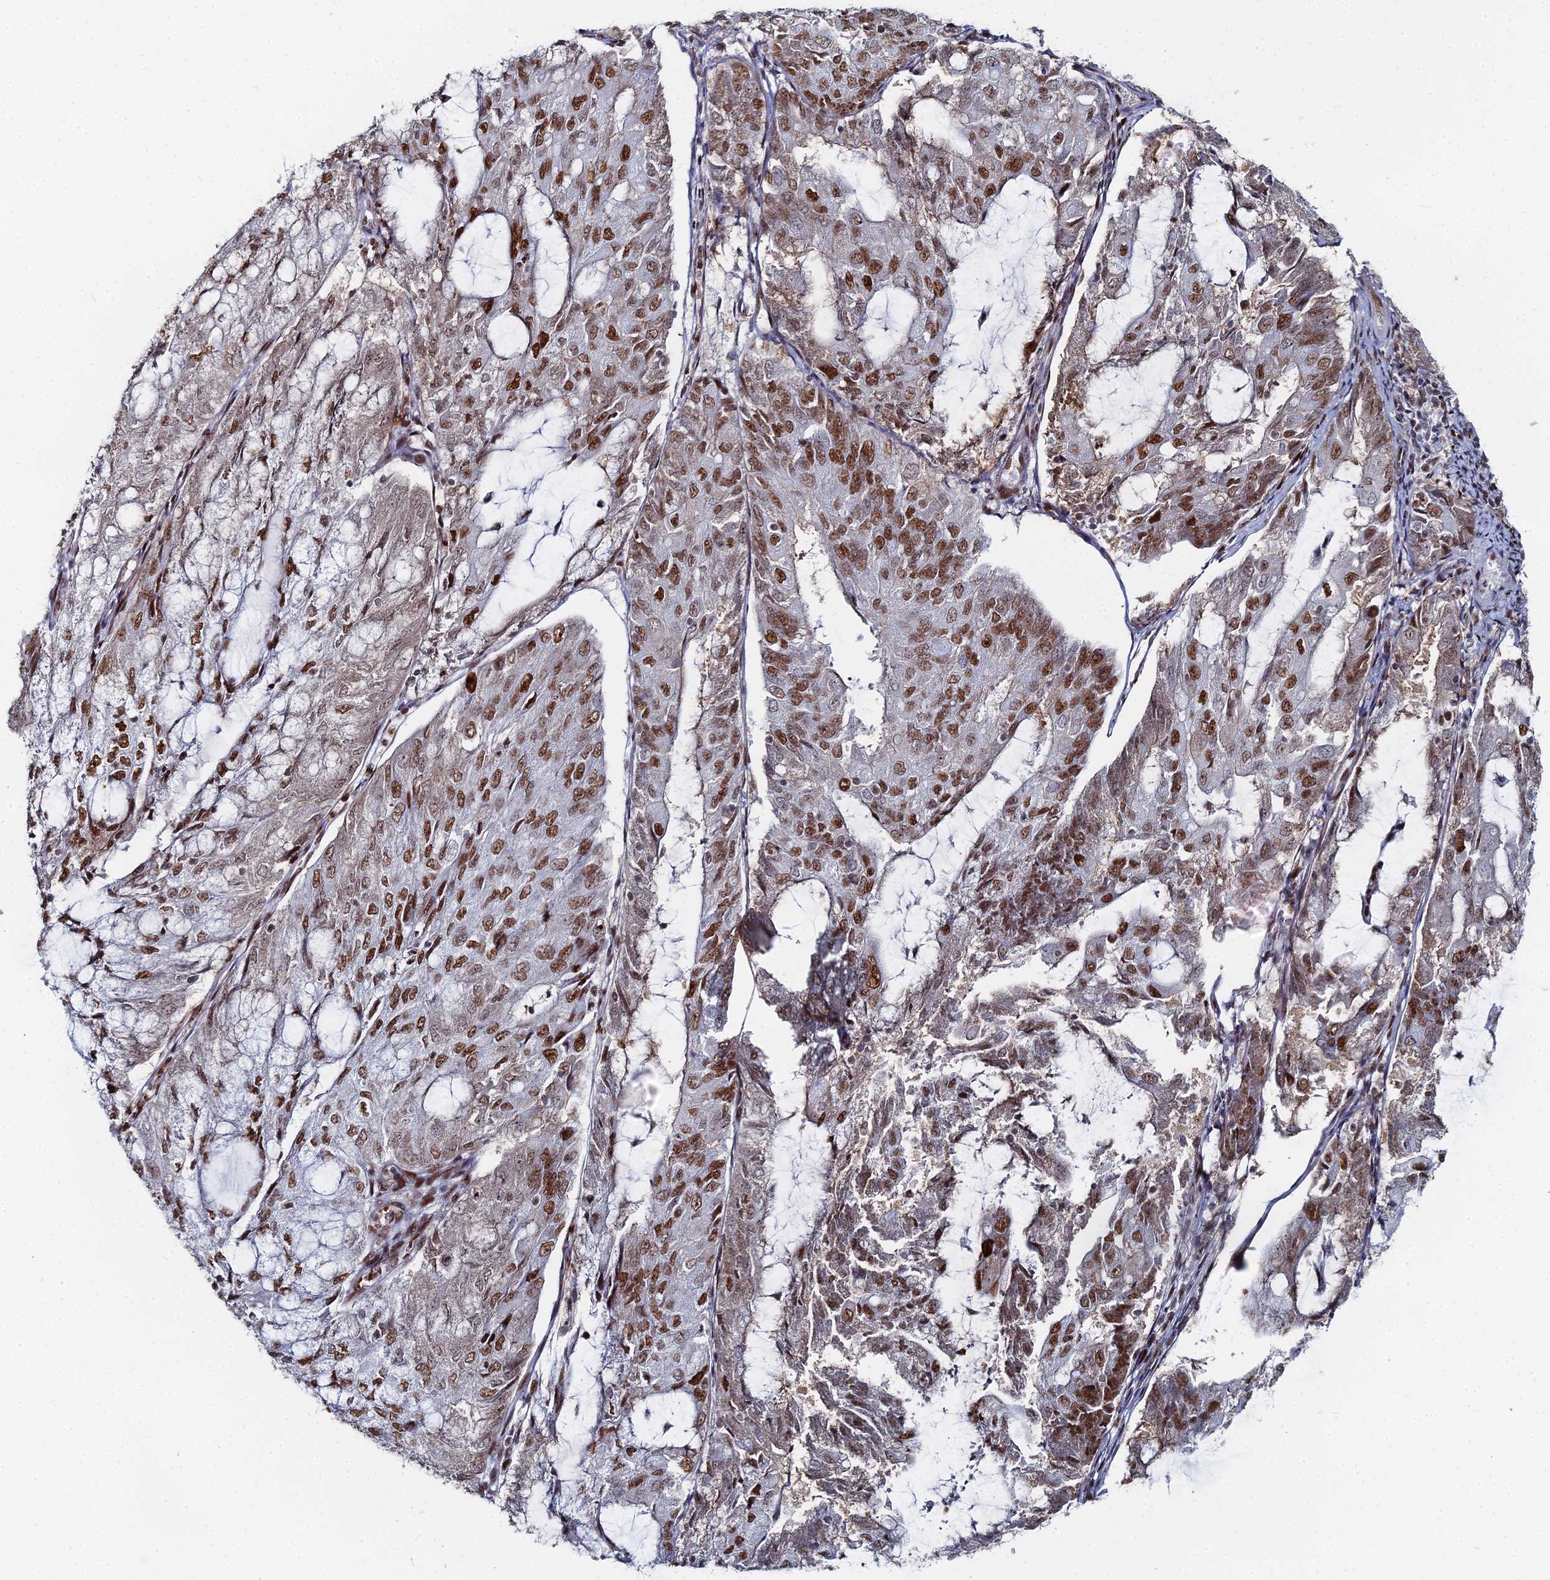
{"staining": {"intensity": "moderate", "quantity": ">75%", "location": "nuclear"}, "tissue": "endometrial cancer", "cell_type": "Tumor cells", "image_type": "cancer", "snomed": [{"axis": "morphology", "description": "Adenocarcinoma, NOS"}, {"axis": "topography", "description": "Endometrium"}], "caption": "Tumor cells display medium levels of moderate nuclear positivity in approximately >75% of cells in human endometrial cancer. (IHC, brightfield microscopy, high magnification).", "gene": "GSC2", "patient": {"sex": "female", "age": 81}}